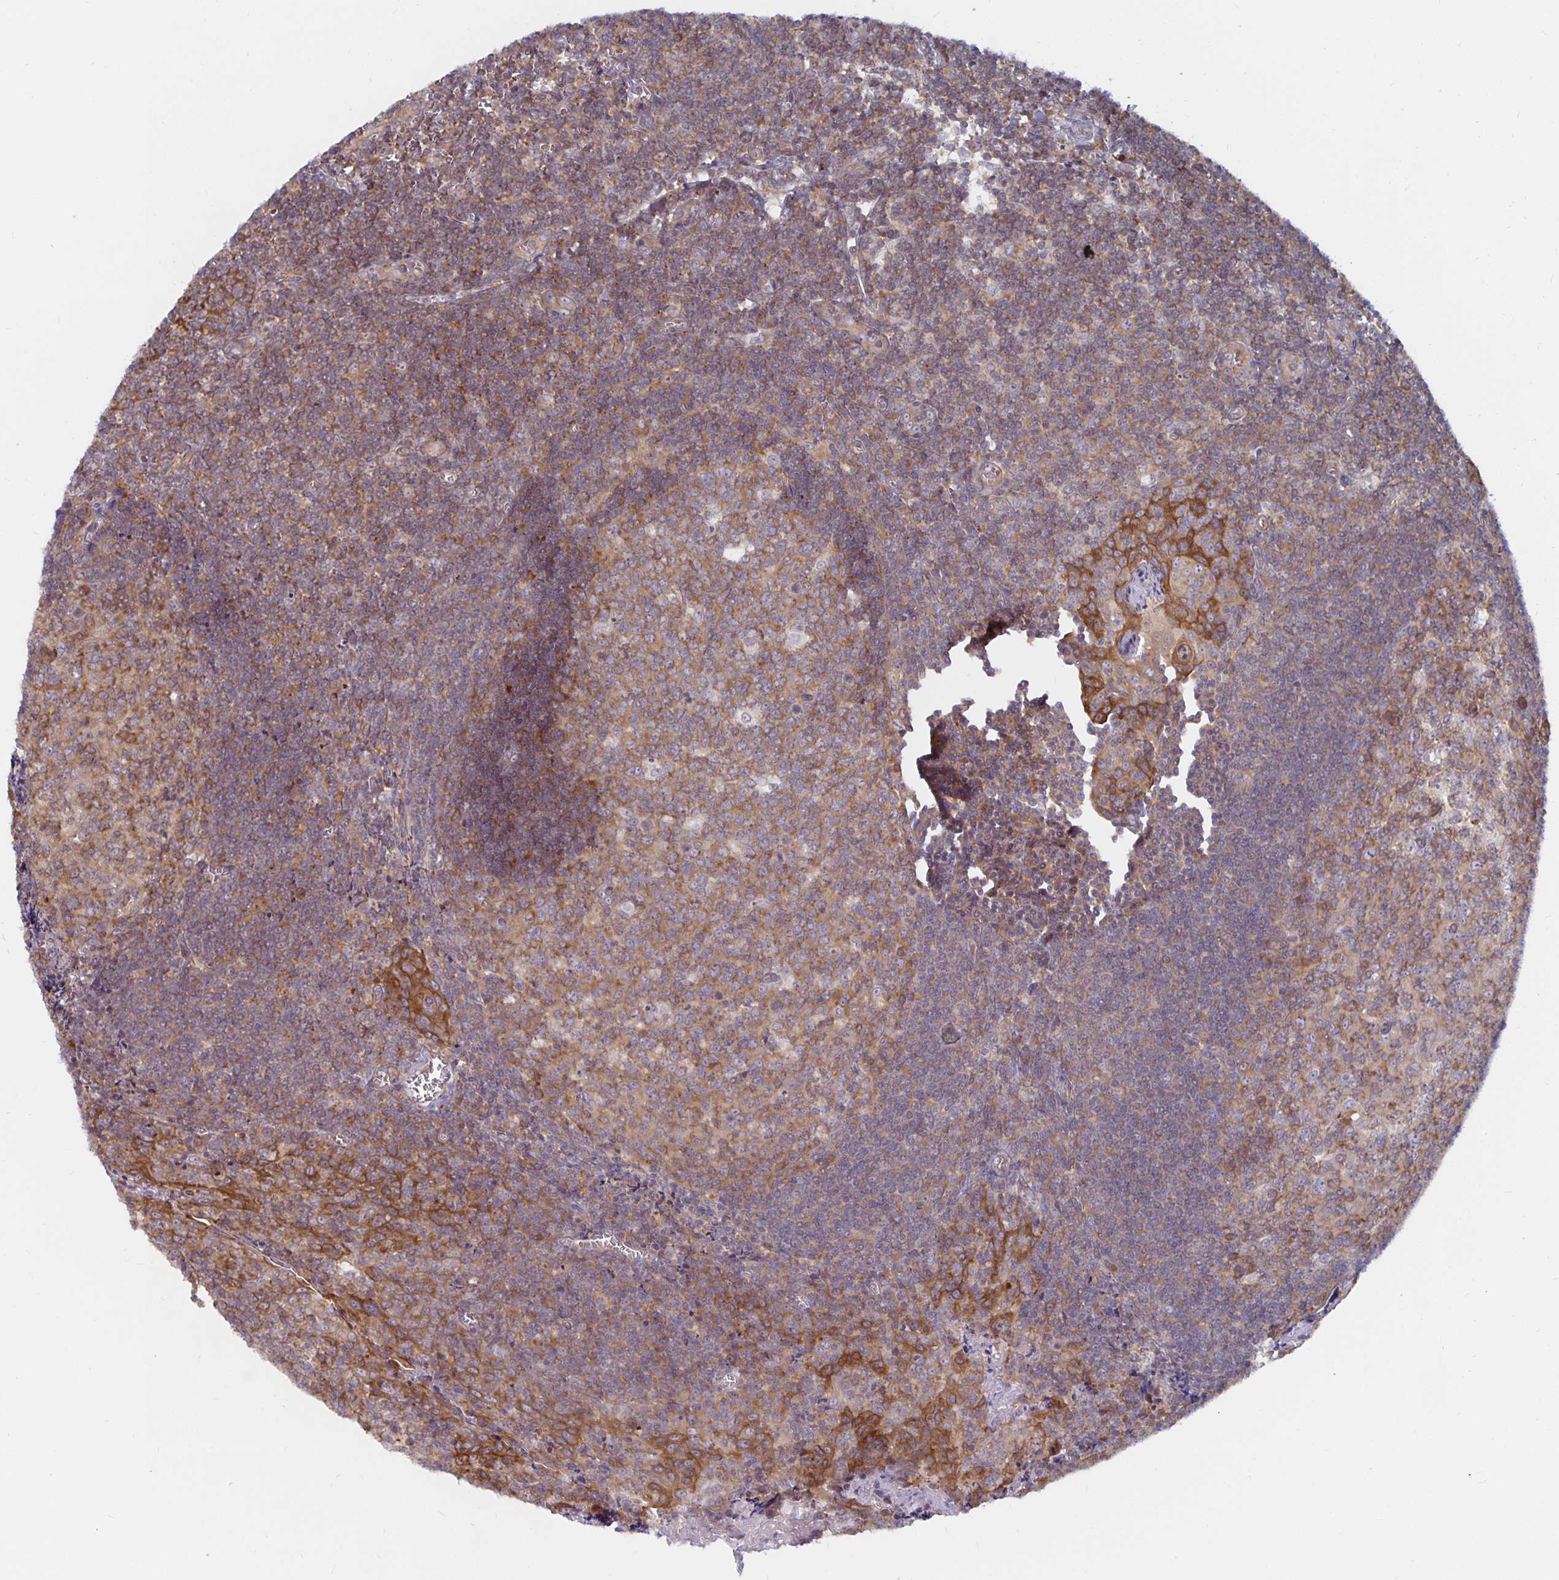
{"staining": {"intensity": "moderate", "quantity": ">75%", "location": "cytoplasmic/membranous"}, "tissue": "tonsil", "cell_type": "Germinal center cells", "image_type": "normal", "snomed": [{"axis": "morphology", "description": "Normal tissue, NOS"}, {"axis": "morphology", "description": "Inflammation, NOS"}, {"axis": "topography", "description": "Tonsil"}], "caption": "An image of tonsil stained for a protein demonstrates moderate cytoplasmic/membranous brown staining in germinal center cells. Nuclei are stained in blue.", "gene": "PDAP1", "patient": {"sex": "female", "age": 31}}